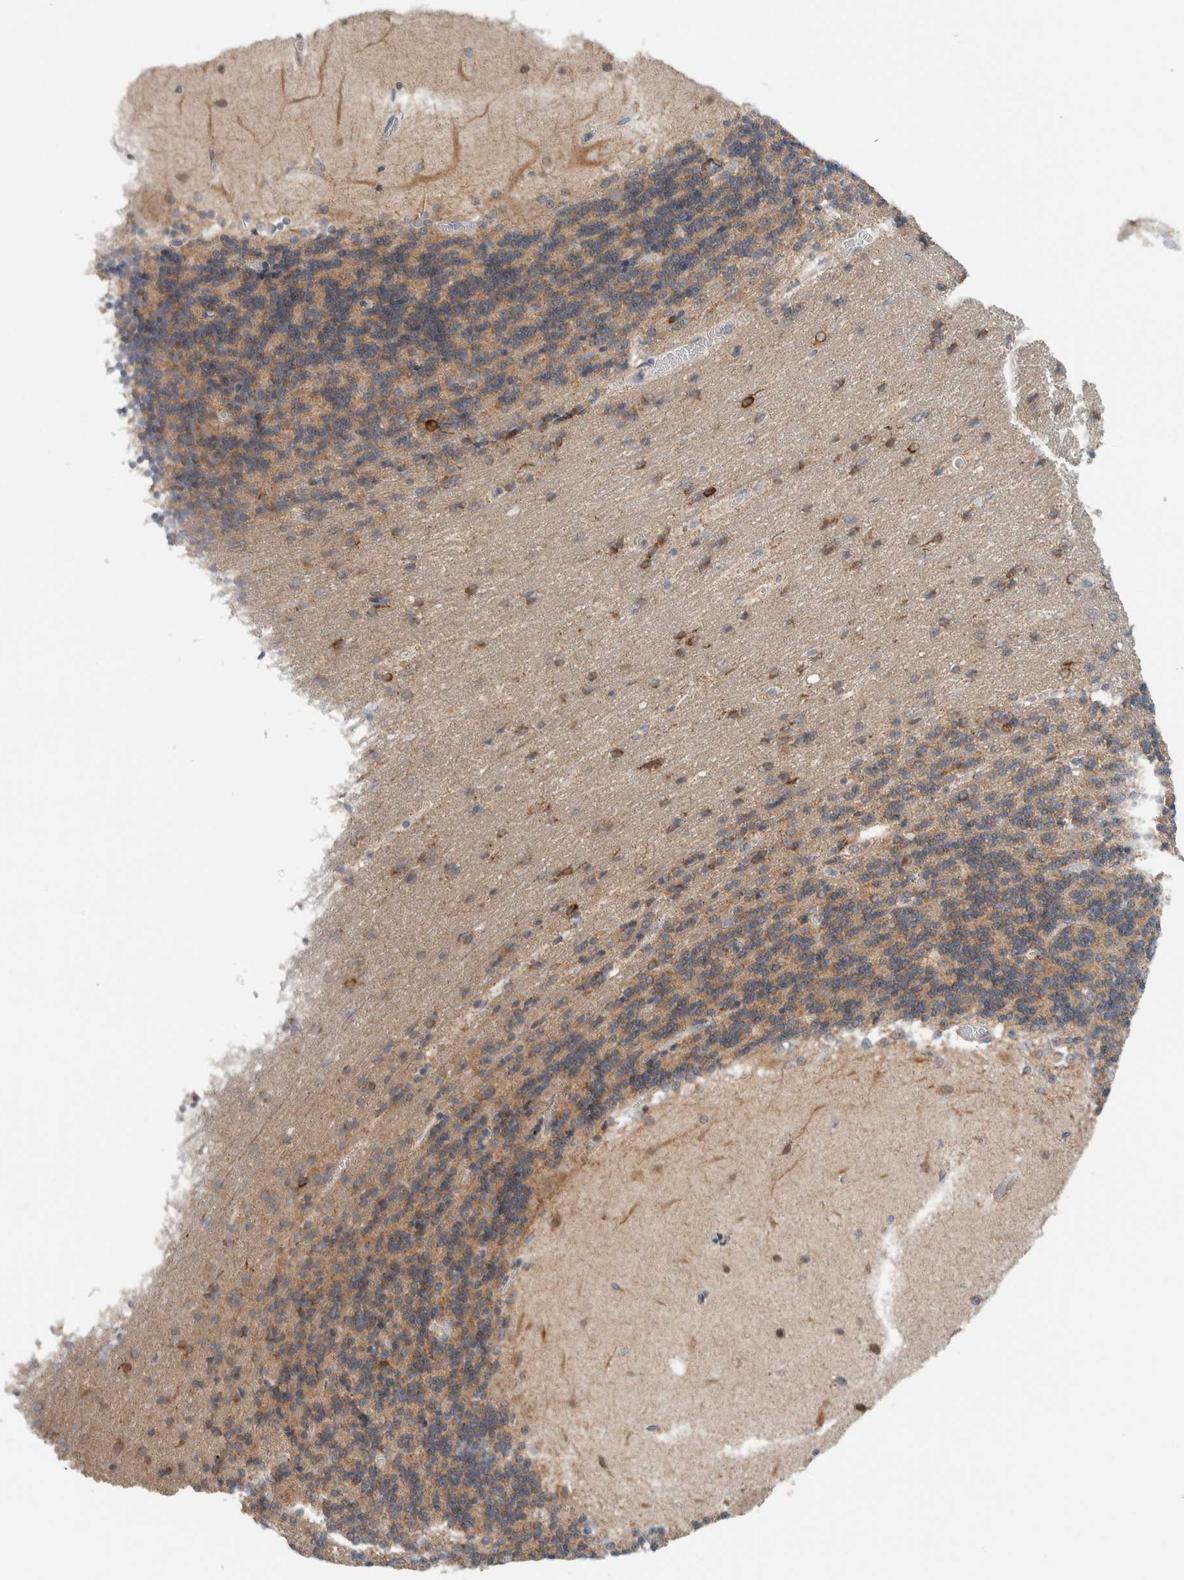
{"staining": {"intensity": "moderate", "quantity": ">75%", "location": "cytoplasmic/membranous"}, "tissue": "cerebellum", "cell_type": "Cells in granular layer", "image_type": "normal", "snomed": [{"axis": "morphology", "description": "Normal tissue, NOS"}, {"axis": "topography", "description": "Cerebellum"}], "caption": "Protein expression analysis of benign cerebellum displays moderate cytoplasmic/membranous positivity in approximately >75% of cells in granular layer. Nuclei are stained in blue.", "gene": "RERE", "patient": {"sex": "female", "age": 54}}